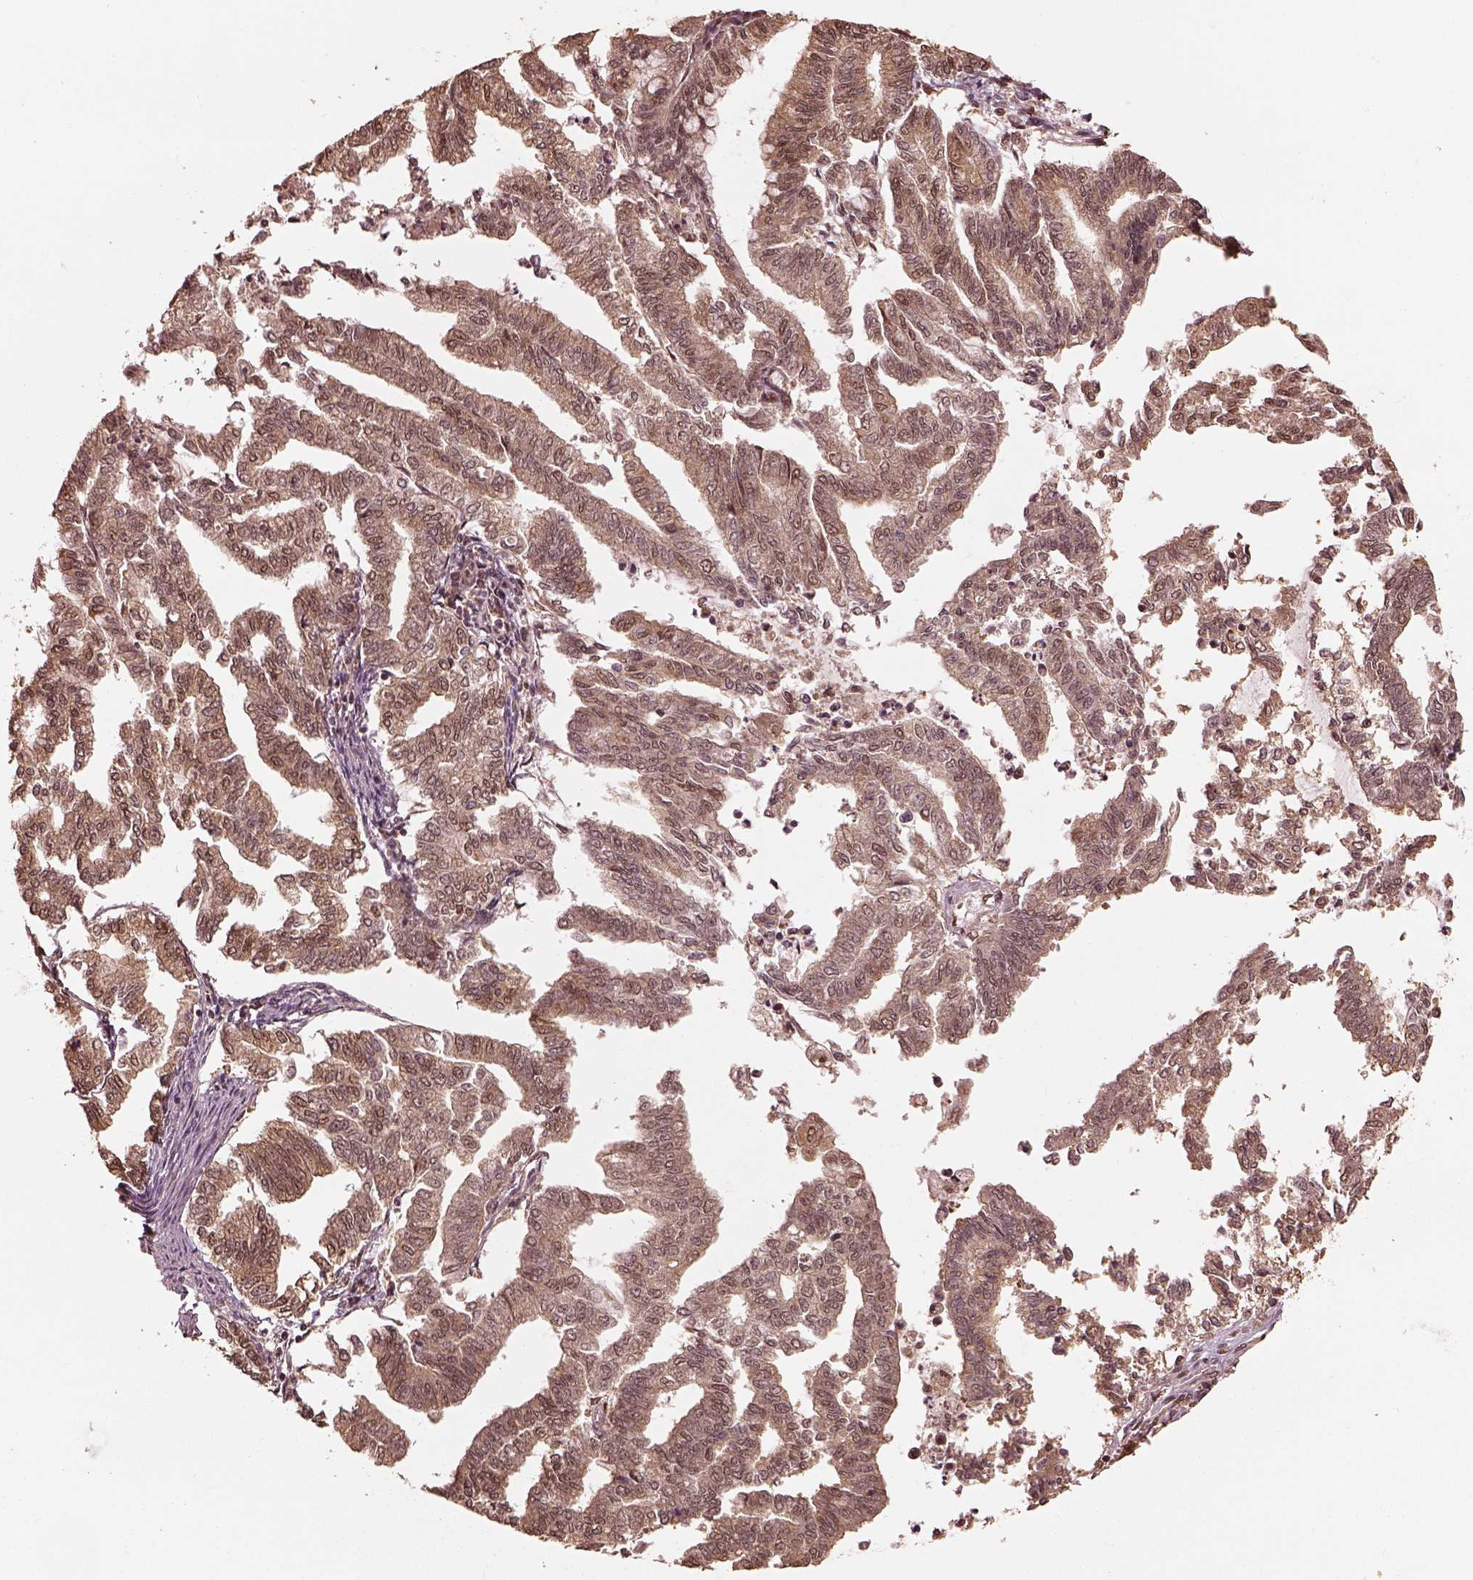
{"staining": {"intensity": "moderate", "quantity": "25%-75%", "location": "cytoplasmic/membranous,nuclear"}, "tissue": "endometrial cancer", "cell_type": "Tumor cells", "image_type": "cancer", "snomed": [{"axis": "morphology", "description": "Adenocarcinoma, NOS"}, {"axis": "topography", "description": "Endometrium"}], "caption": "DAB (3,3'-diaminobenzidine) immunohistochemical staining of human endometrial adenocarcinoma shows moderate cytoplasmic/membranous and nuclear protein staining in approximately 25%-75% of tumor cells.", "gene": "PSMC5", "patient": {"sex": "female", "age": 79}}